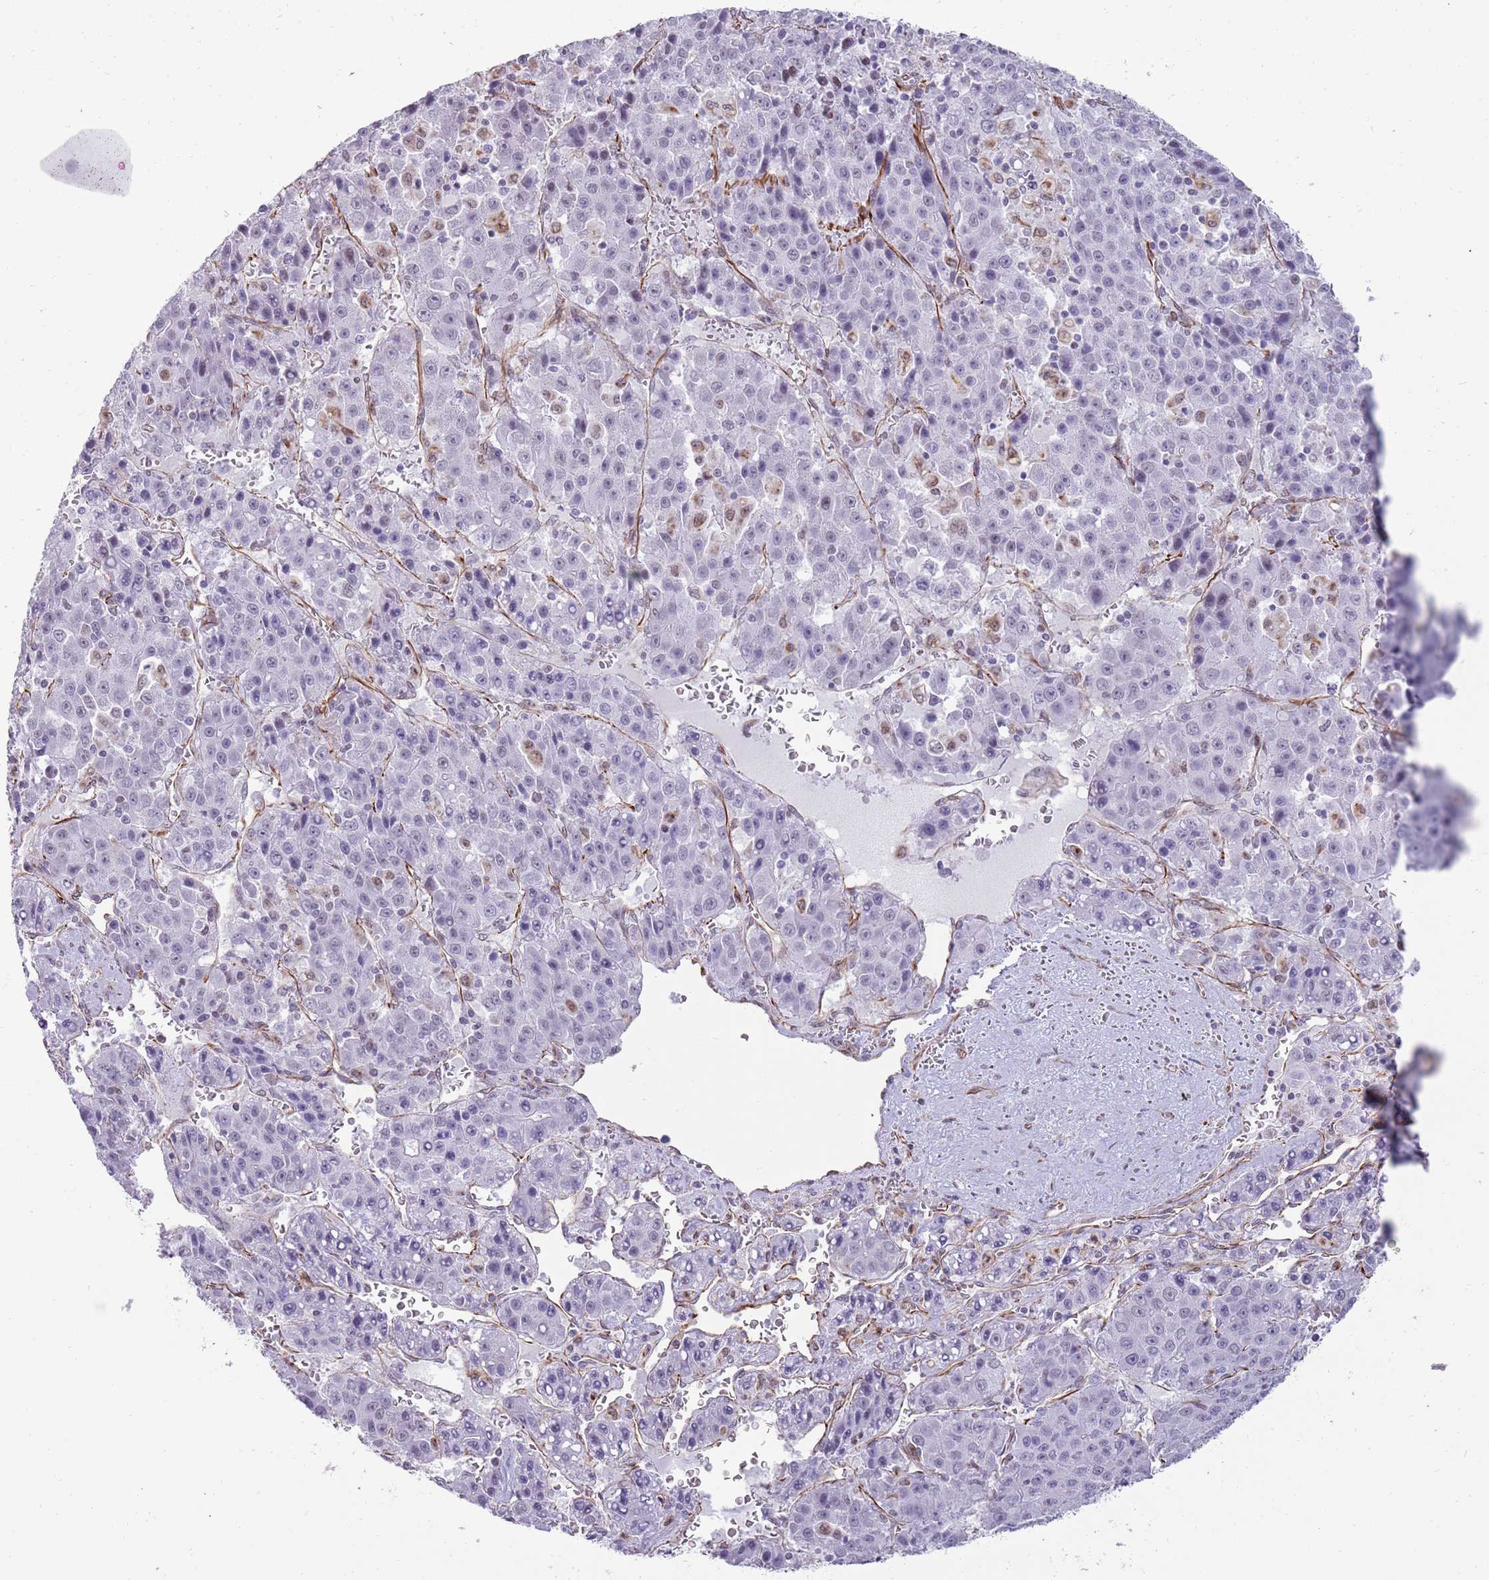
{"staining": {"intensity": "negative", "quantity": "none", "location": "none"}, "tissue": "liver cancer", "cell_type": "Tumor cells", "image_type": "cancer", "snomed": [{"axis": "morphology", "description": "Carcinoma, Hepatocellular, NOS"}, {"axis": "topography", "description": "Liver"}], "caption": "Tumor cells show no significant protein staining in liver hepatocellular carcinoma.", "gene": "NBPF3", "patient": {"sex": "female", "age": 53}}